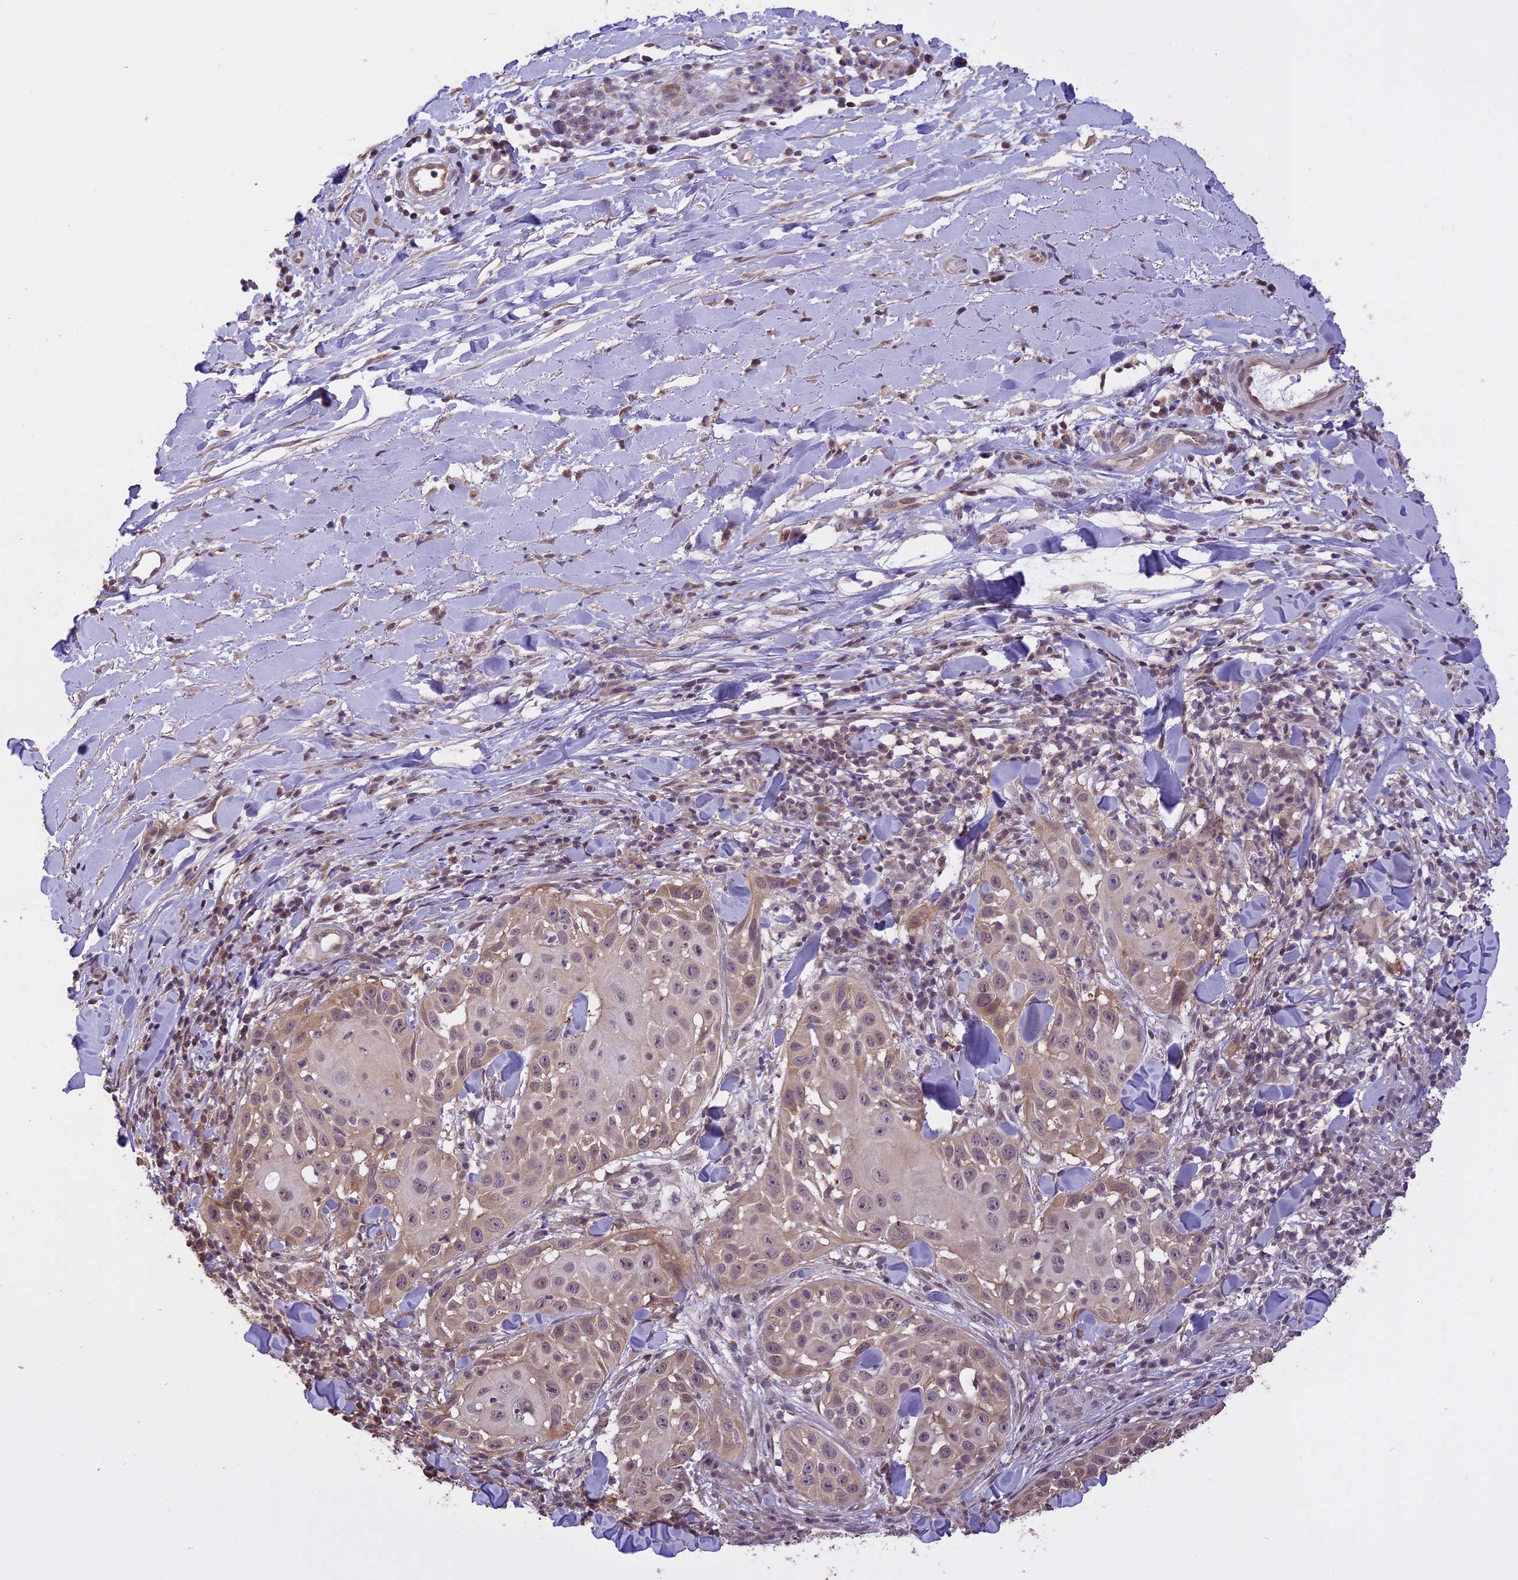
{"staining": {"intensity": "weak", "quantity": ">75%", "location": "cytoplasmic/membranous,nuclear"}, "tissue": "skin cancer", "cell_type": "Tumor cells", "image_type": "cancer", "snomed": [{"axis": "morphology", "description": "Squamous cell carcinoma, NOS"}, {"axis": "topography", "description": "Skin"}], "caption": "A brown stain highlights weak cytoplasmic/membranous and nuclear expression of a protein in human skin cancer (squamous cell carcinoma) tumor cells. (DAB = brown stain, brightfield microscopy at high magnification).", "gene": "TIGD7", "patient": {"sex": "female", "age": 44}}